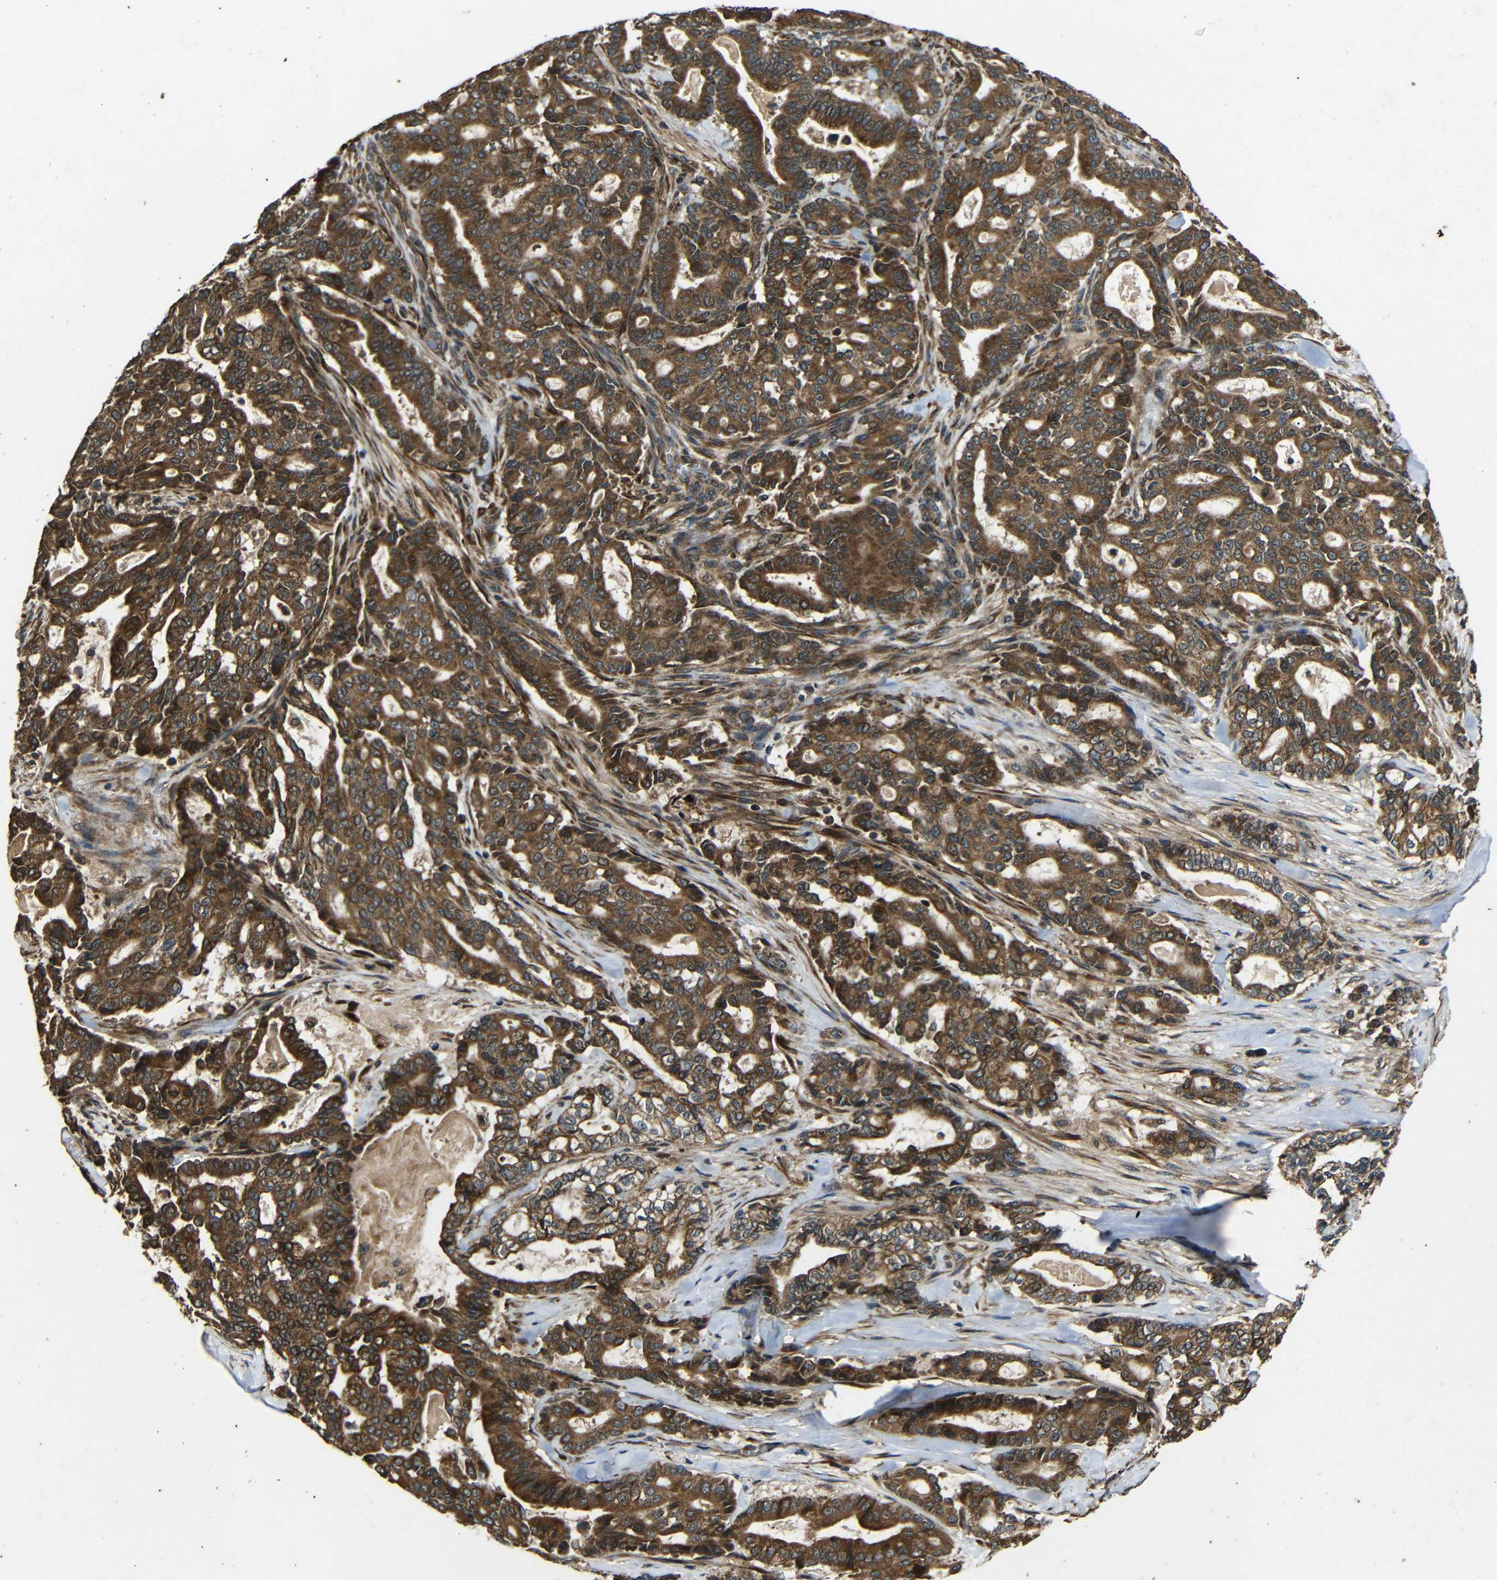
{"staining": {"intensity": "strong", "quantity": ">75%", "location": "cytoplasmic/membranous"}, "tissue": "pancreatic cancer", "cell_type": "Tumor cells", "image_type": "cancer", "snomed": [{"axis": "morphology", "description": "Adenocarcinoma, NOS"}, {"axis": "topography", "description": "Pancreas"}], "caption": "High-magnification brightfield microscopy of pancreatic cancer (adenocarcinoma) stained with DAB (3,3'-diaminobenzidine) (brown) and counterstained with hematoxylin (blue). tumor cells exhibit strong cytoplasmic/membranous expression is appreciated in about>75% of cells.", "gene": "TRPC1", "patient": {"sex": "male", "age": 63}}